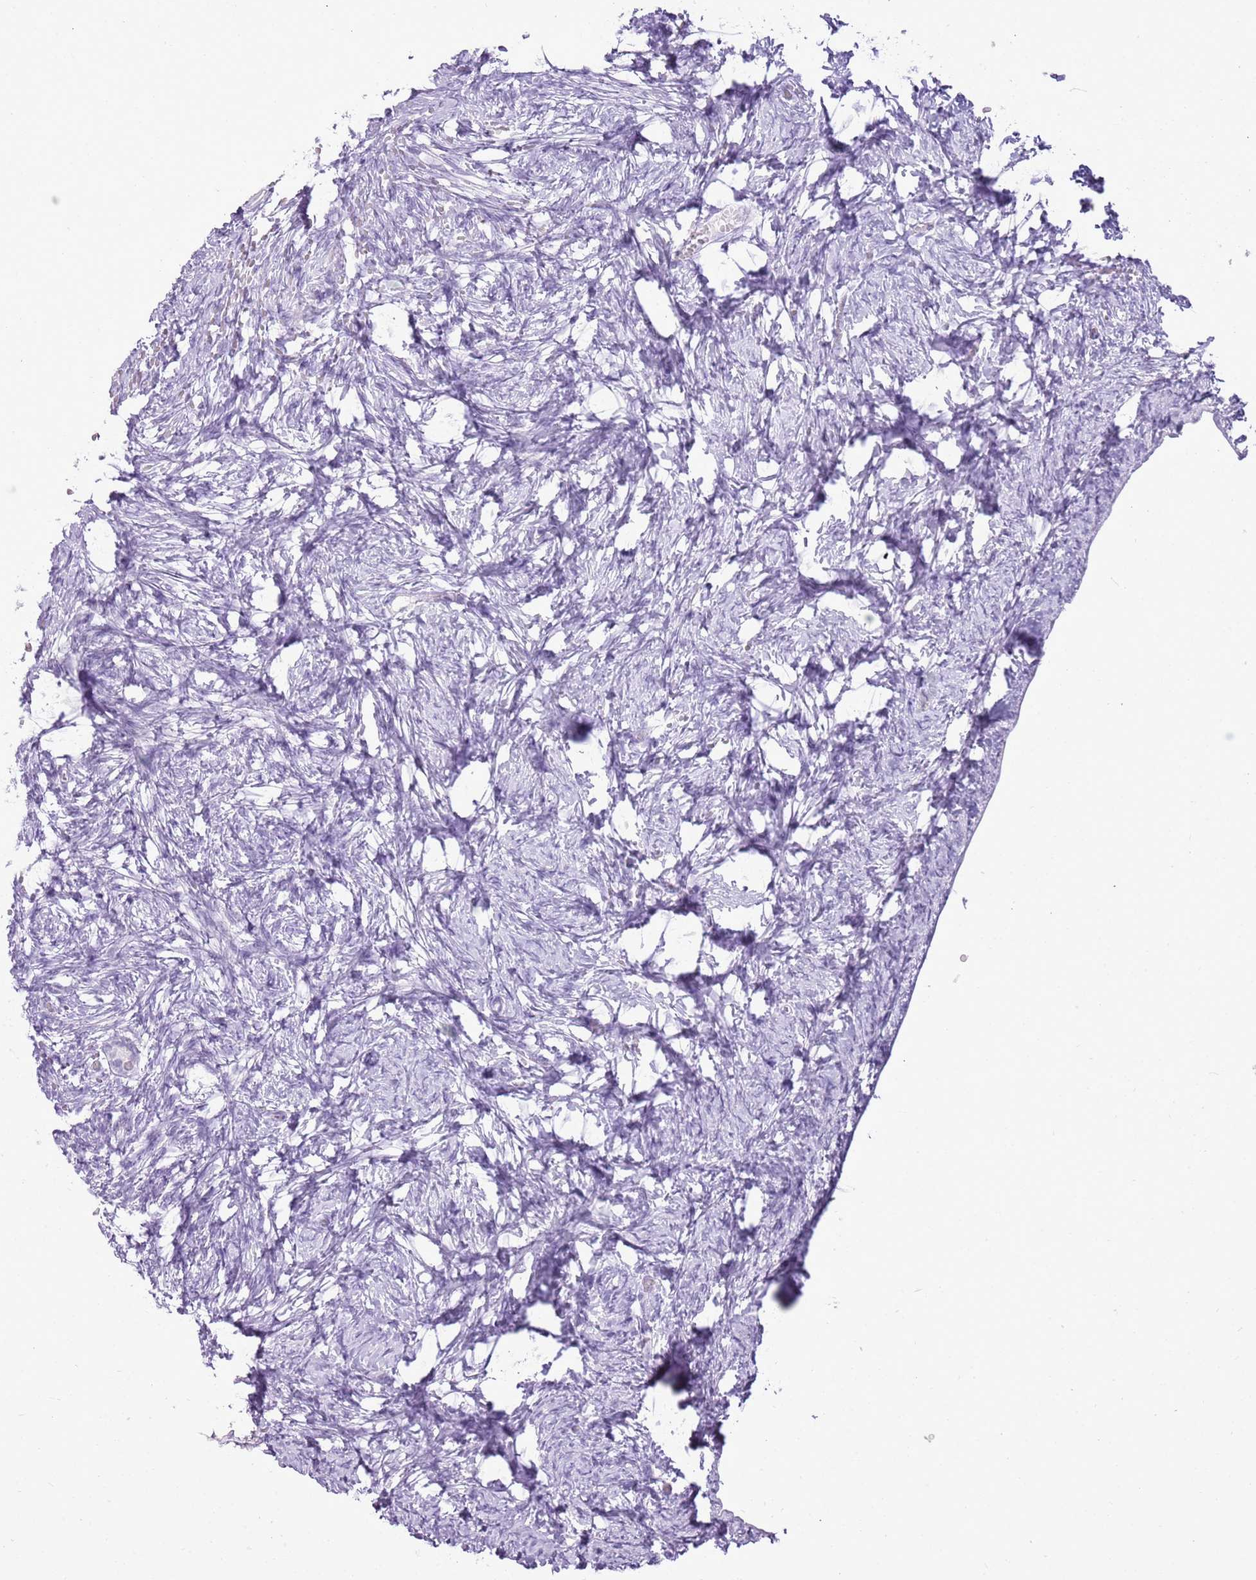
{"staining": {"intensity": "negative", "quantity": "none", "location": "none"}, "tissue": "ovary", "cell_type": "Ovarian stroma cells", "image_type": "normal", "snomed": [{"axis": "morphology", "description": "Adenocarcinoma, NOS"}, {"axis": "topography", "description": "Endometrium"}], "caption": "DAB (3,3'-diaminobenzidine) immunohistochemical staining of unremarkable ovary displays no significant staining in ovarian stroma cells.", "gene": "RPL3L", "patient": {"sex": "female", "age": 32}}